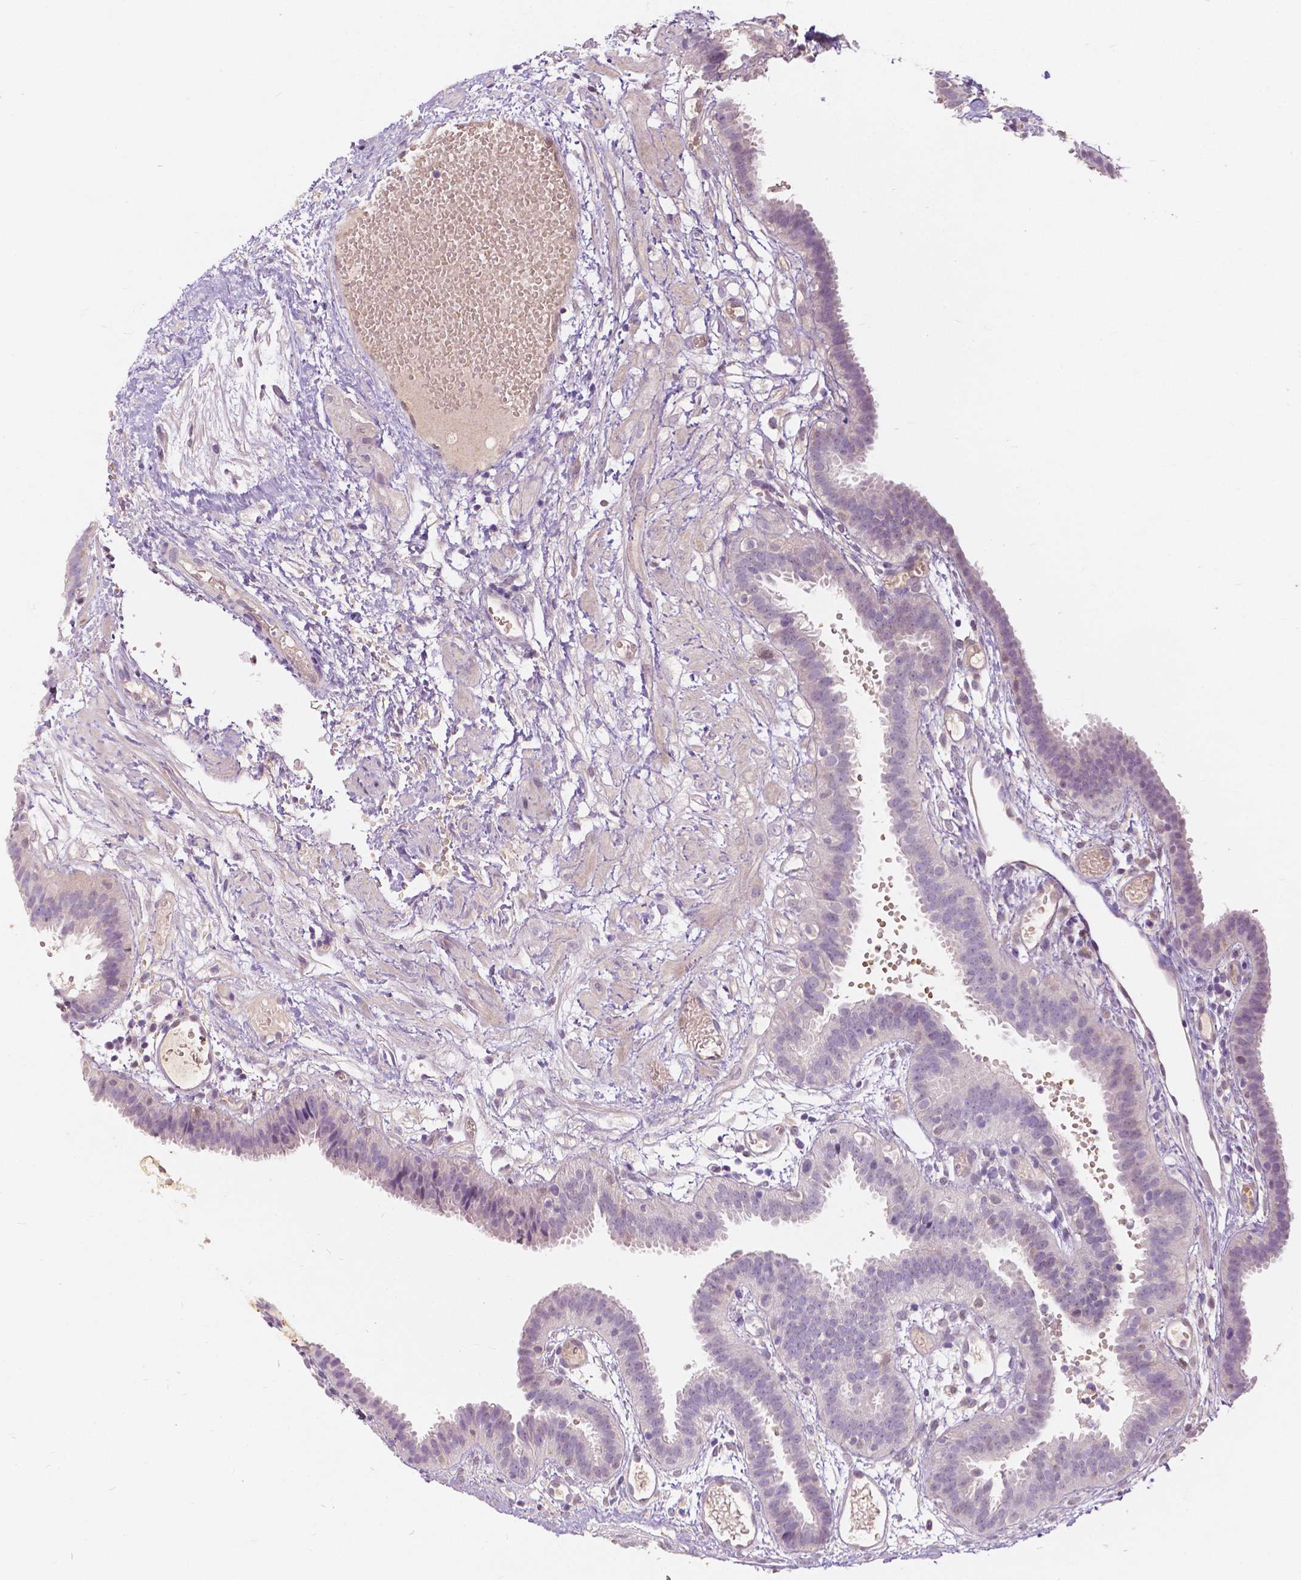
{"staining": {"intensity": "weak", "quantity": "25%-75%", "location": "nuclear"}, "tissue": "fallopian tube", "cell_type": "Glandular cells", "image_type": "normal", "snomed": [{"axis": "morphology", "description": "Normal tissue, NOS"}, {"axis": "topography", "description": "Fallopian tube"}], "caption": "Glandular cells reveal weak nuclear staining in about 25%-75% of cells in benign fallopian tube. (DAB IHC with brightfield microscopy, high magnification).", "gene": "NAPRT", "patient": {"sex": "female", "age": 37}}